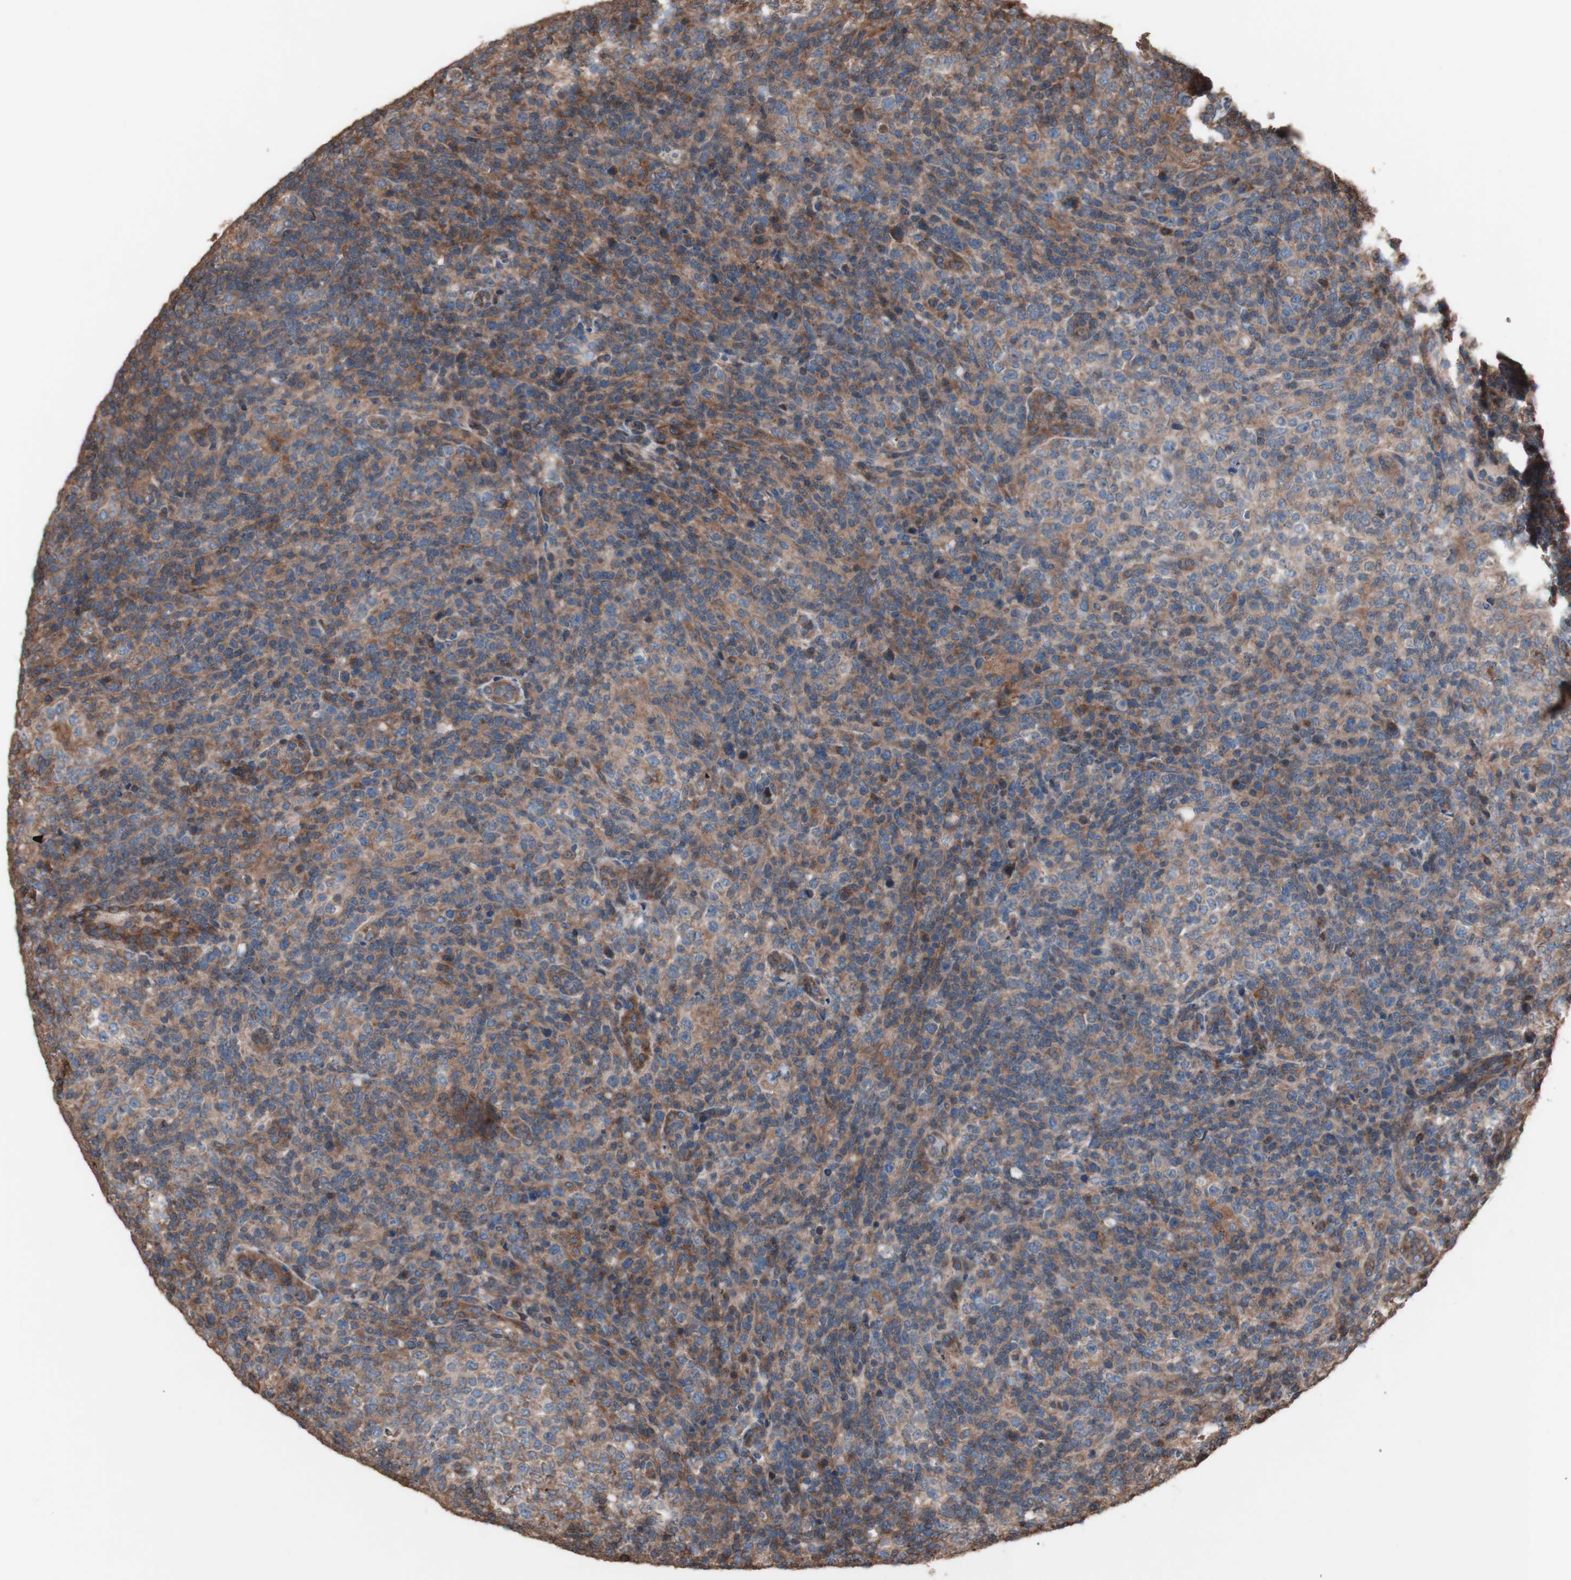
{"staining": {"intensity": "moderate", "quantity": ">75%", "location": "cytoplasmic/membranous"}, "tissue": "lymphoma", "cell_type": "Tumor cells", "image_type": "cancer", "snomed": [{"axis": "morphology", "description": "Malignant lymphoma, non-Hodgkin's type, High grade"}, {"axis": "topography", "description": "Lymph node"}], "caption": "Human lymphoma stained with a brown dye shows moderate cytoplasmic/membranous positive staining in about >75% of tumor cells.", "gene": "COPB1", "patient": {"sex": "female", "age": 76}}